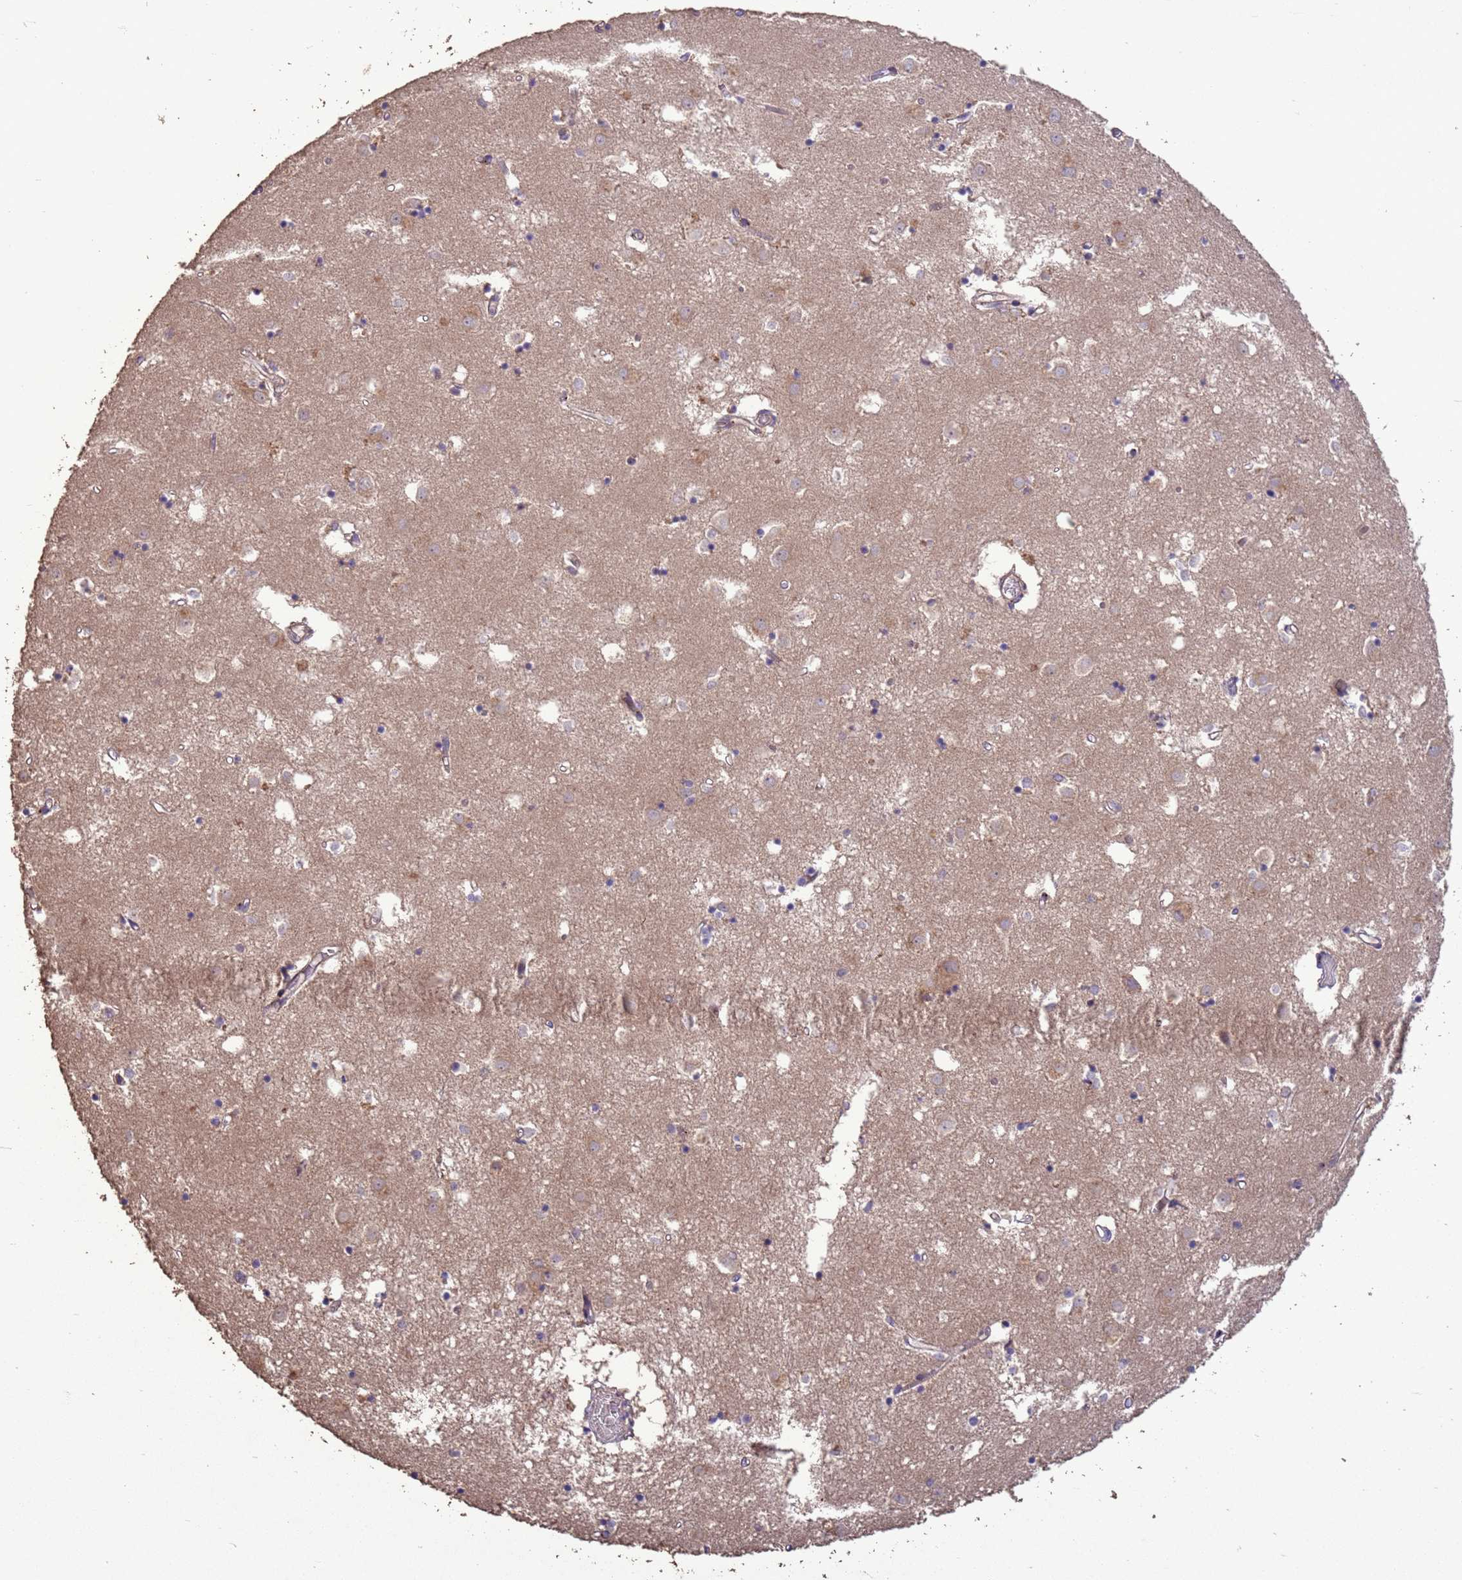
{"staining": {"intensity": "weak", "quantity": "<25%", "location": "cytoplasmic/membranous"}, "tissue": "caudate", "cell_type": "Glial cells", "image_type": "normal", "snomed": [{"axis": "morphology", "description": "Normal tissue, NOS"}, {"axis": "topography", "description": "Lateral ventricle wall"}], "caption": "The photomicrograph demonstrates no significant positivity in glial cells of caudate. (Immunohistochemistry (ihc), brightfield microscopy, high magnification).", "gene": "SLC9B2", "patient": {"sex": "male", "age": 70}}